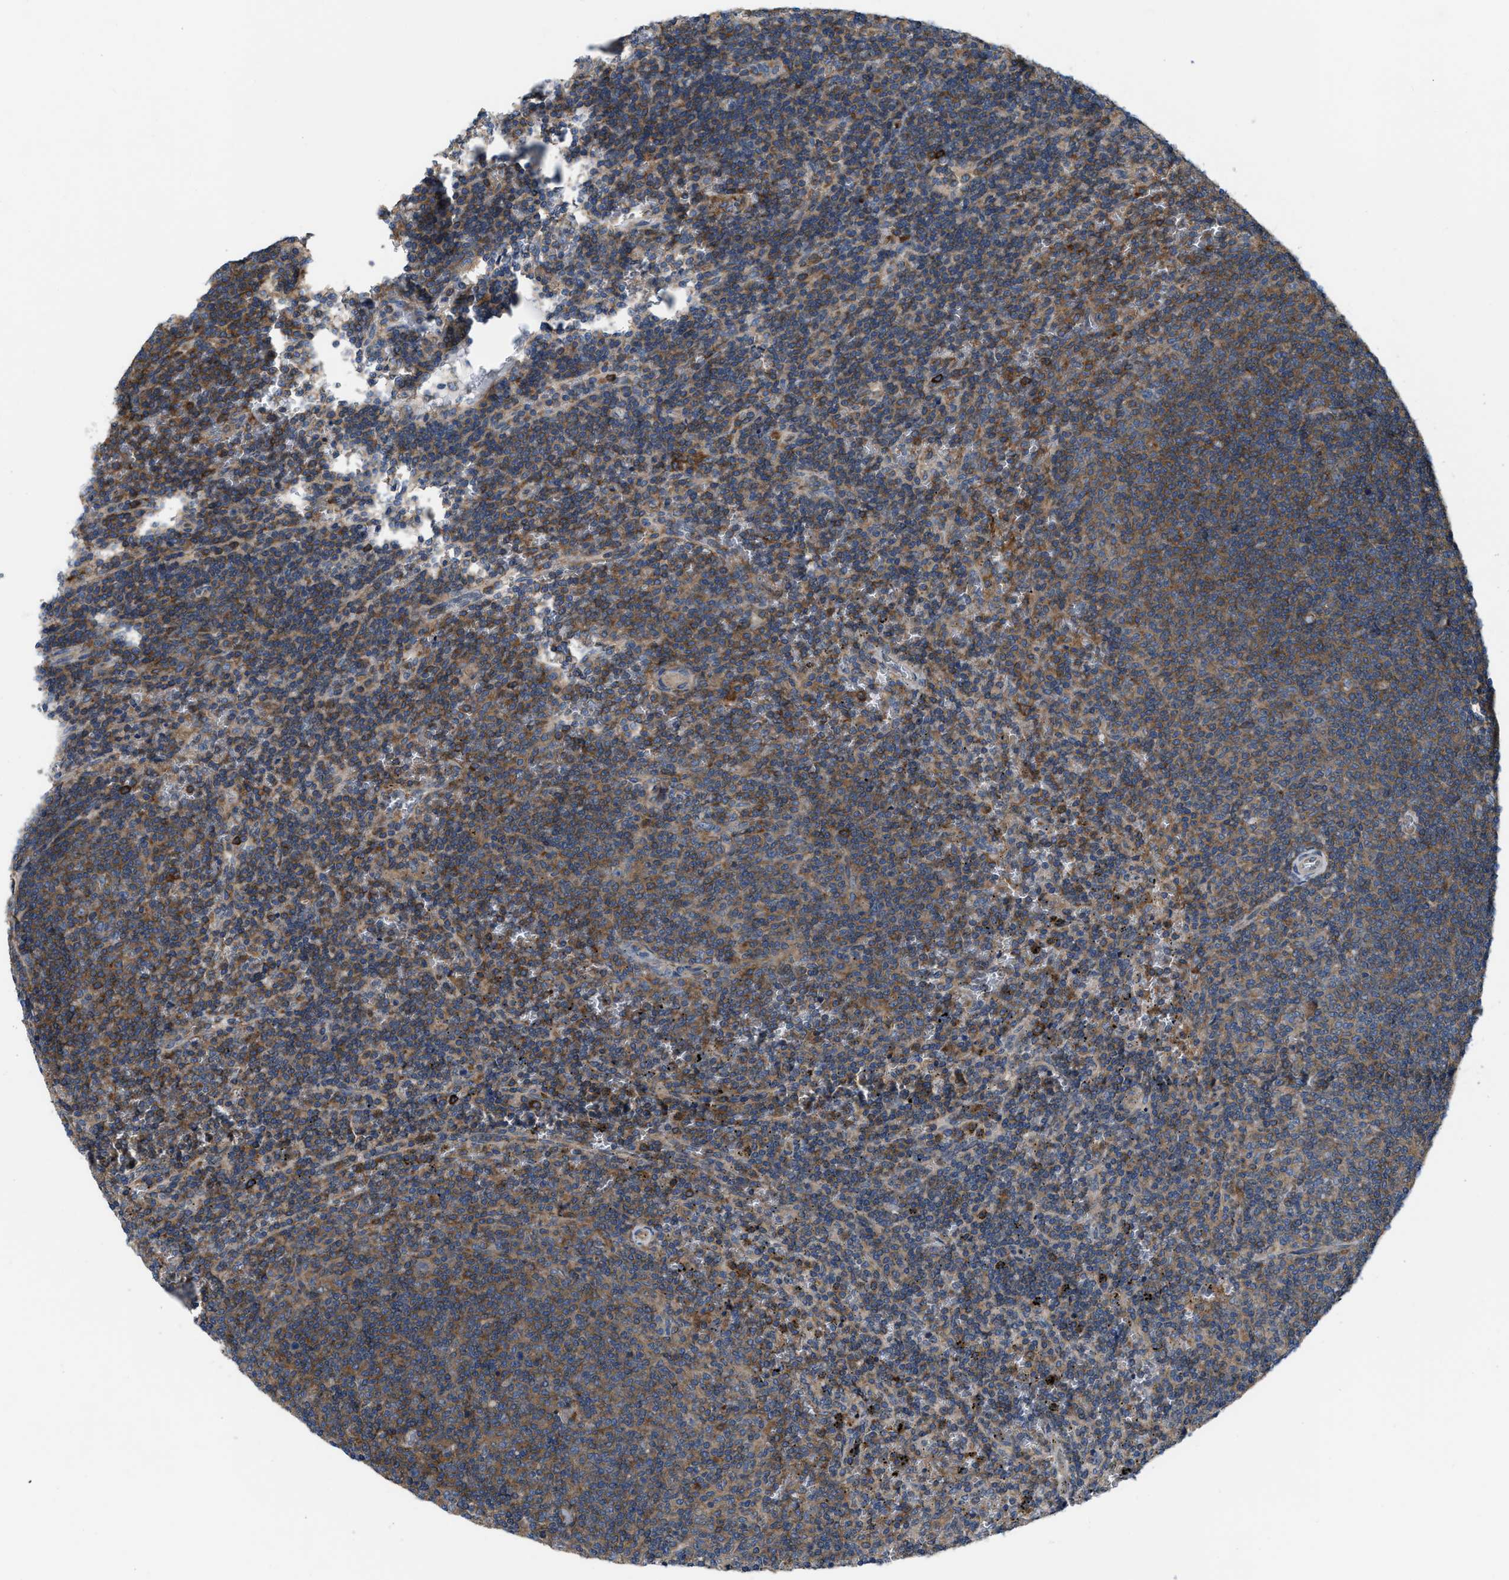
{"staining": {"intensity": "moderate", "quantity": ">75%", "location": "cytoplasmic/membranous"}, "tissue": "lymphoma", "cell_type": "Tumor cells", "image_type": "cancer", "snomed": [{"axis": "morphology", "description": "Malignant lymphoma, non-Hodgkin's type, Low grade"}, {"axis": "topography", "description": "Spleen"}], "caption": "Lymphoma was stained to show a protein in brown. There is medium levels of moderate cytoplasmic/membranous positivity in about >75% of tumor cells.", "gene": "MYO18A", "patient": {"sex": "female", "age": 50}}